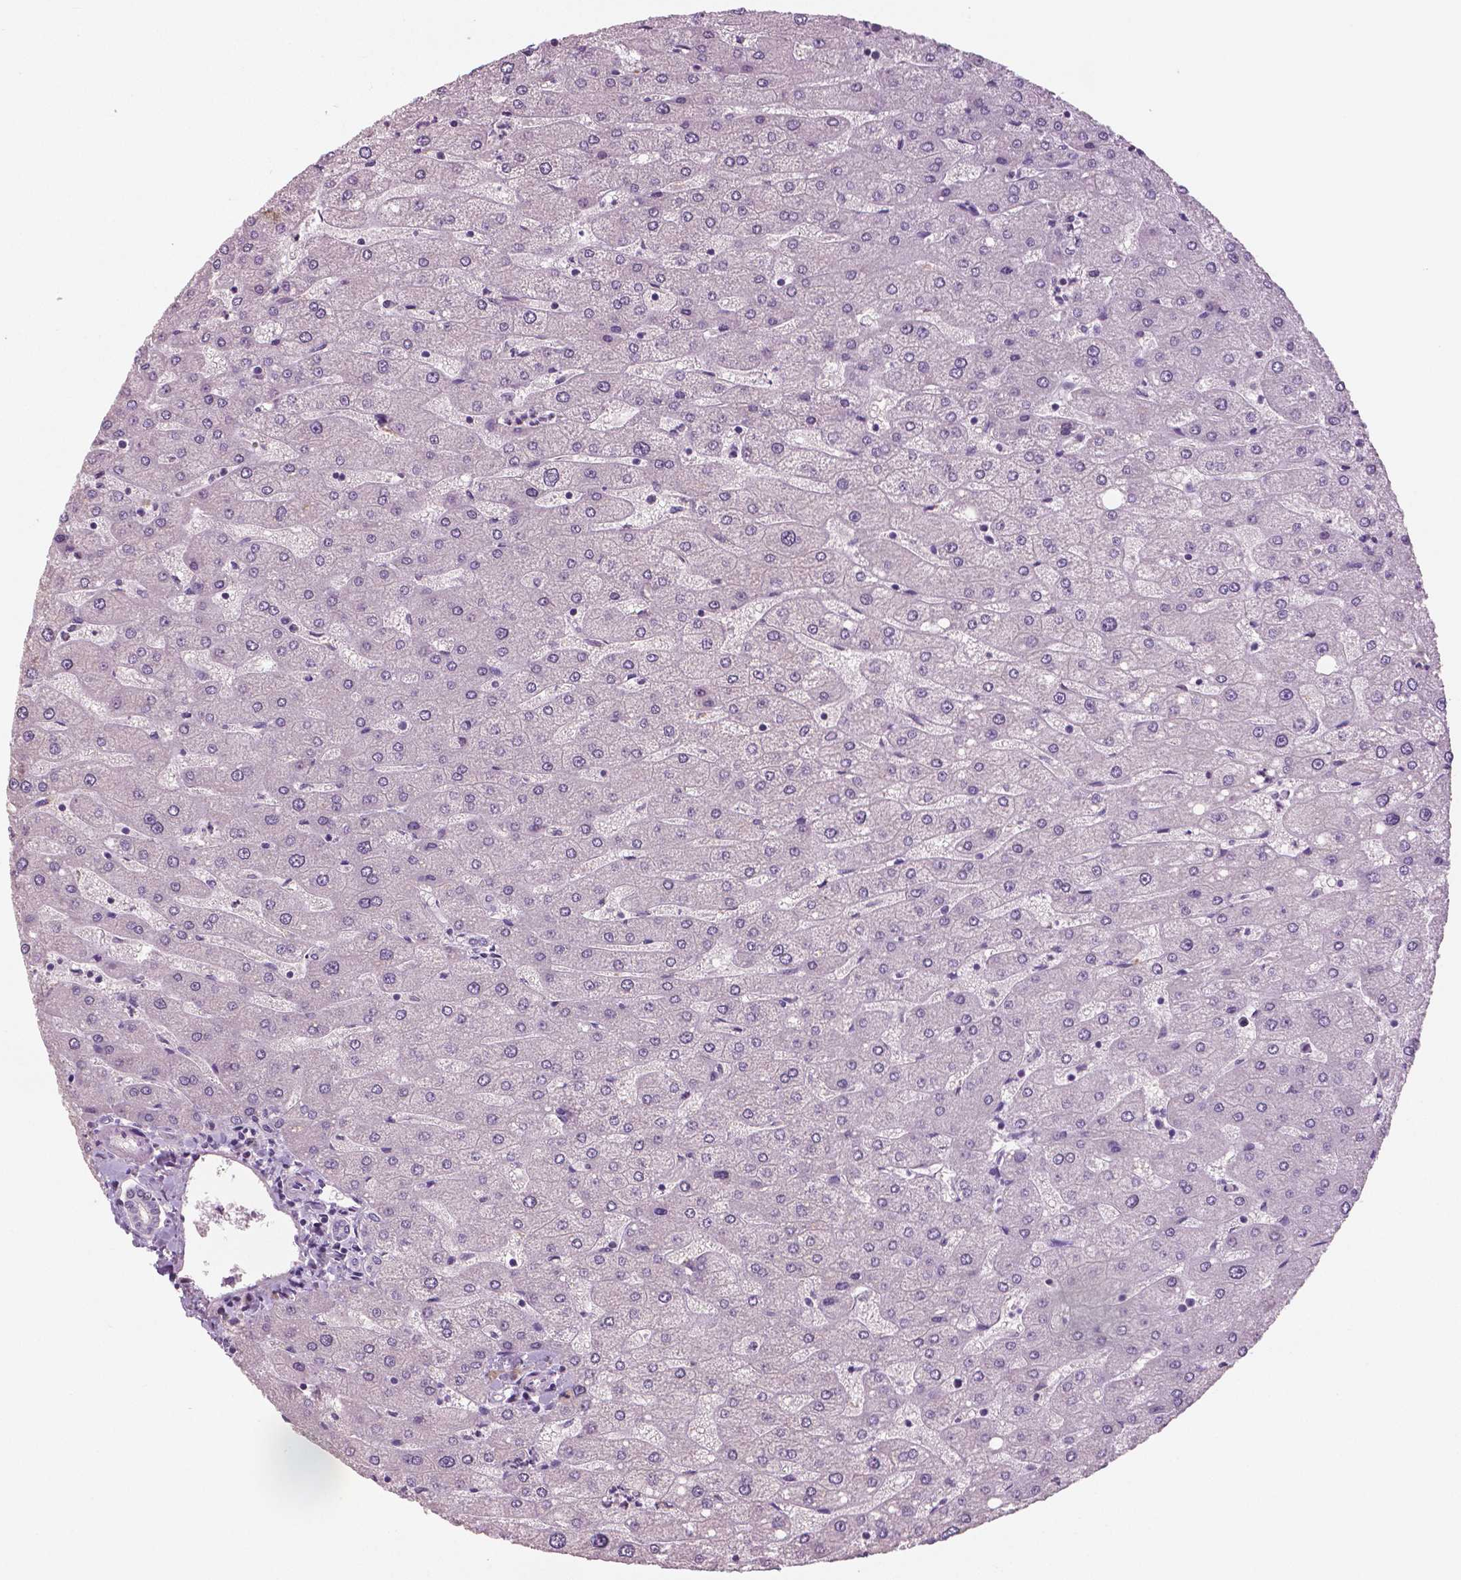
{"staining": {"intensity": "negative", "quantity": "none", "location": "none"}, "tissue": "liver", "cell_type": "Cholangiocytes", "image_type": "normal", "snomed": [{"axis": "morphology", "description": "Normal tissue, NOS"}, {"axis": "topography", "description": "Liver"}], "caption": "Immunohistochemical staining of normal human liver demonstrates no significant positivity in cholangiocytes.", "gene": "NECAB1", "patient": {"sex": "male", "age": 67}}